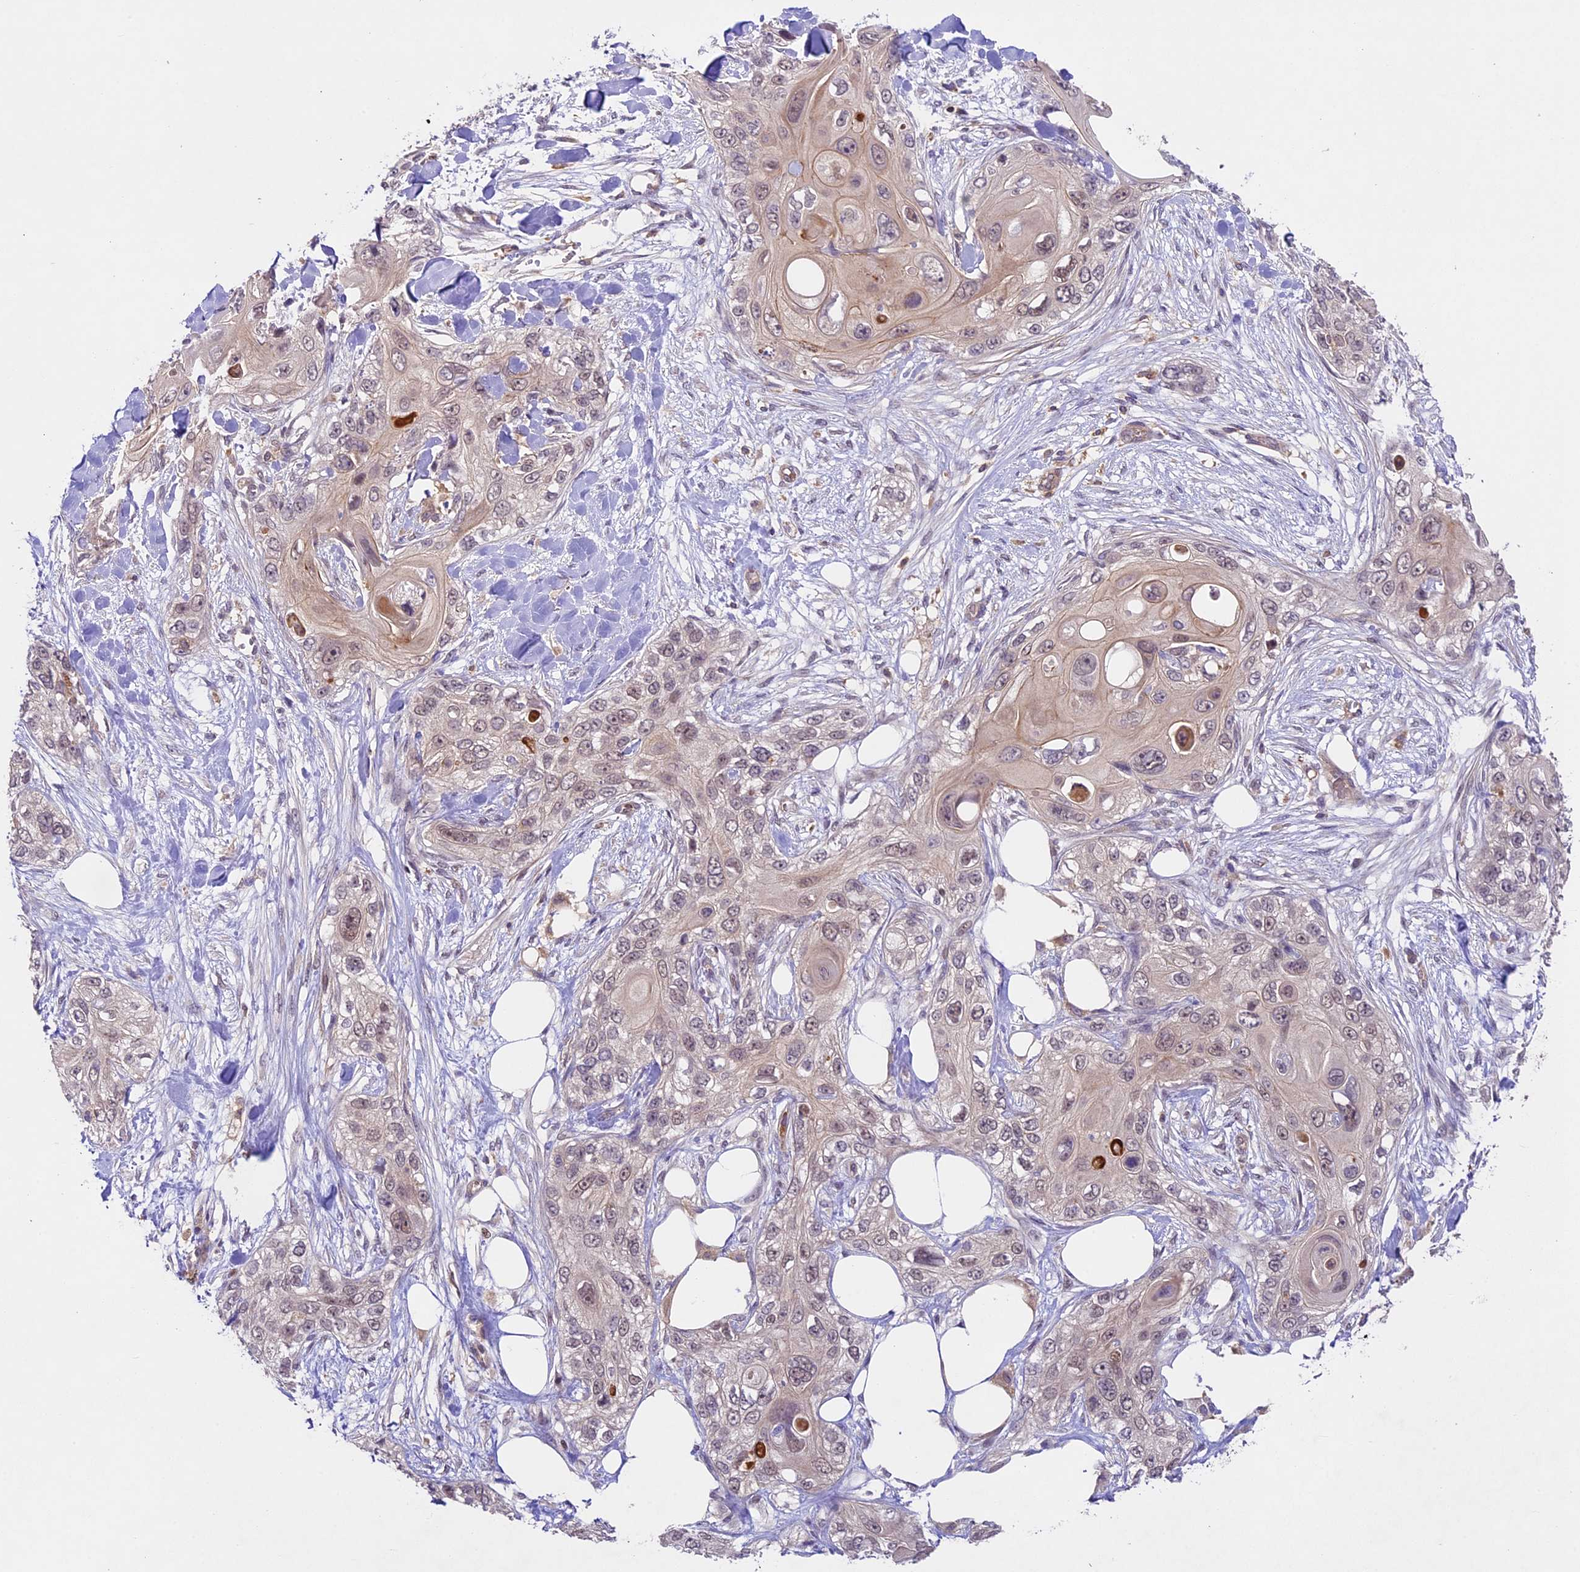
{"staining": {"intensity": "weak", "quantity": "<25%", "location": "nuclear"}, "tissue": "skin cancer", "cell_type": "Tumor cells", "image_type": "cancer", "snomed": [{"axis": "morphology", "description": "Normal tissue, NOS"}, {"axis": "morphology", "description": "Squamous cell carcinoma, NOS"}, {"axis": "topography", "description": "Skin"}], "caption": "IHC micrograph of human squamous cell carcinoma (skin) stained for a protein (brown), which demonstrates no positivity in tumor cells.", "gene": "TBC1D1", "patient": {"sex": "male", "age": 72}}